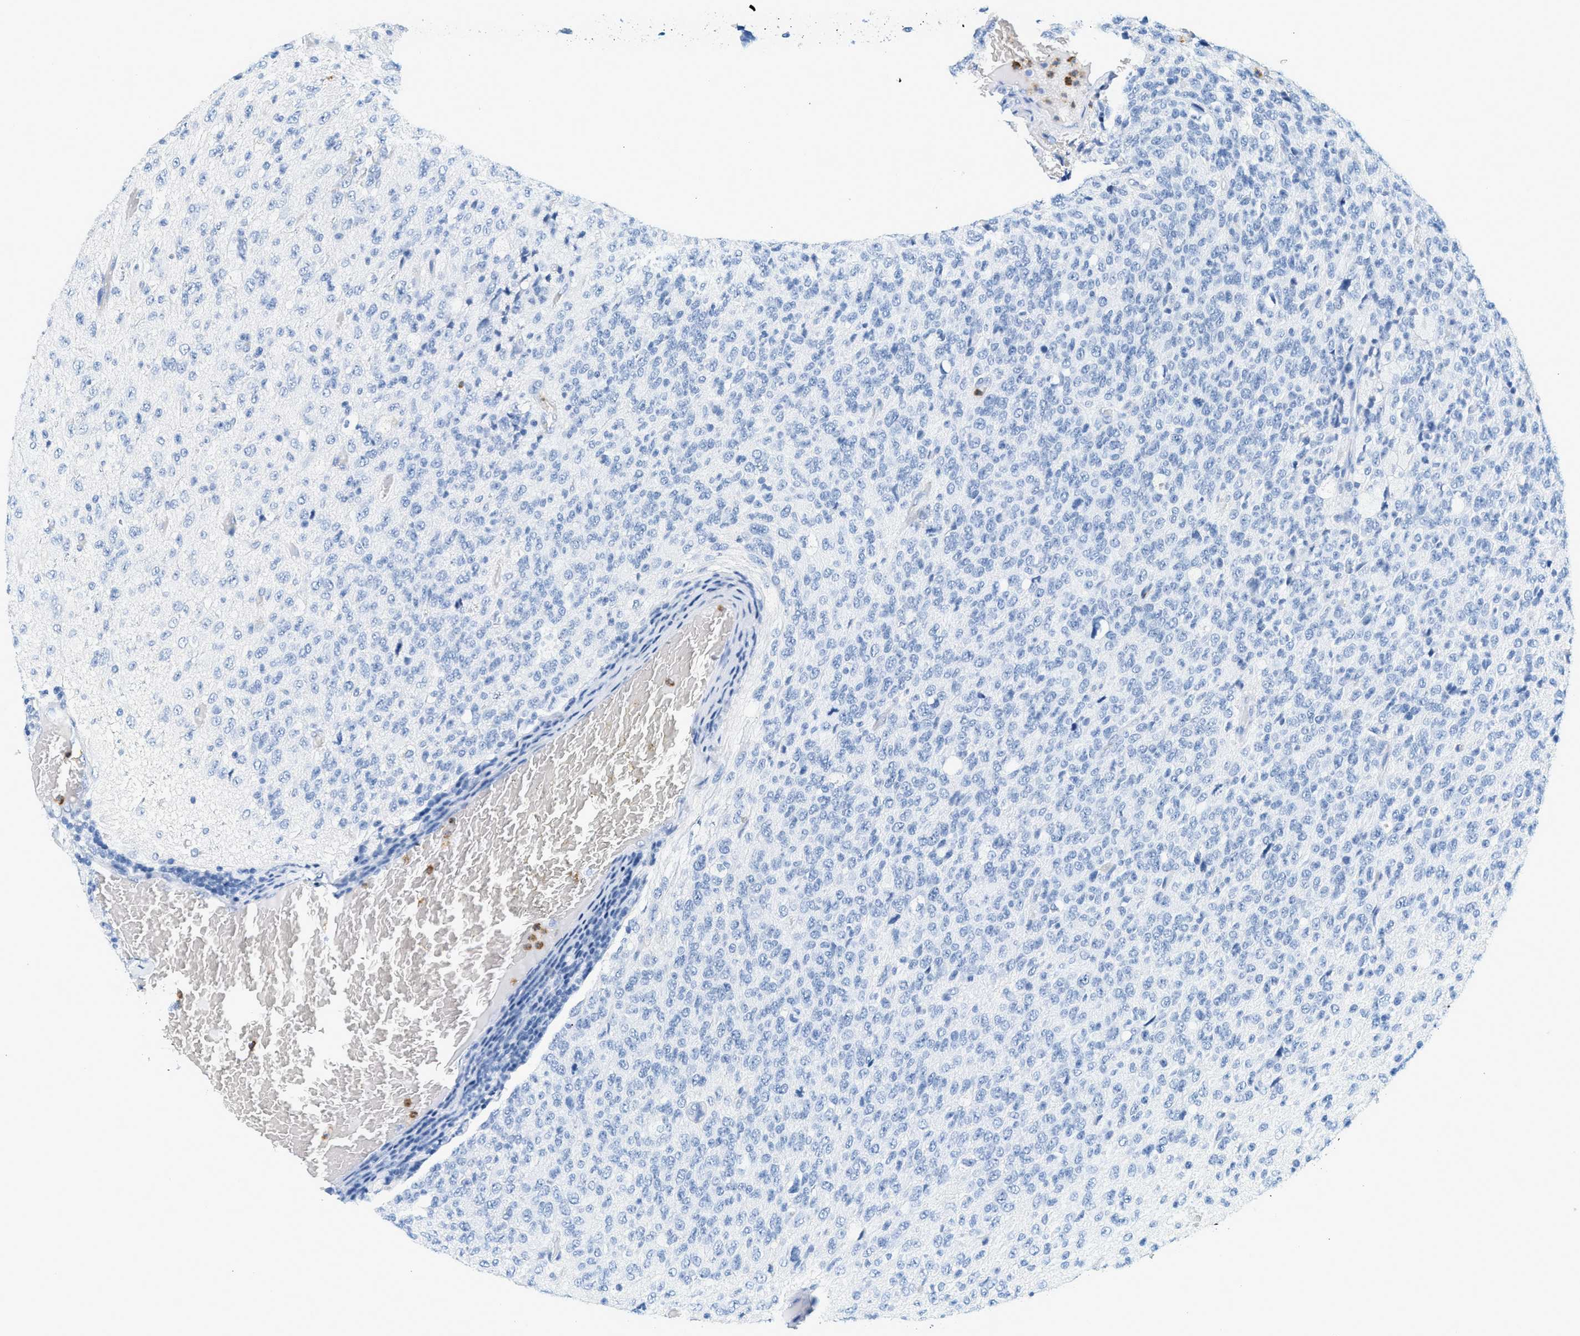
{"staining": {"intensity": "negative", "quantity": "none", "location": "none"}, "tissue": "glioma", "cell_type": "Tumor cells", "image_type": "cancer", "snomed": [{"axis": "morphology", "description": "Glioma, malignant, High grade"}, {"axis": "topography", "description": "pancreas cauda"}], "caption": "This is an immunohistochemistry histopathology image of human malignant glioma (high-grade). There is no positivity in tumor cells.", "gene": "LCN2", "patient": {"sex": "male", "age": 60}}